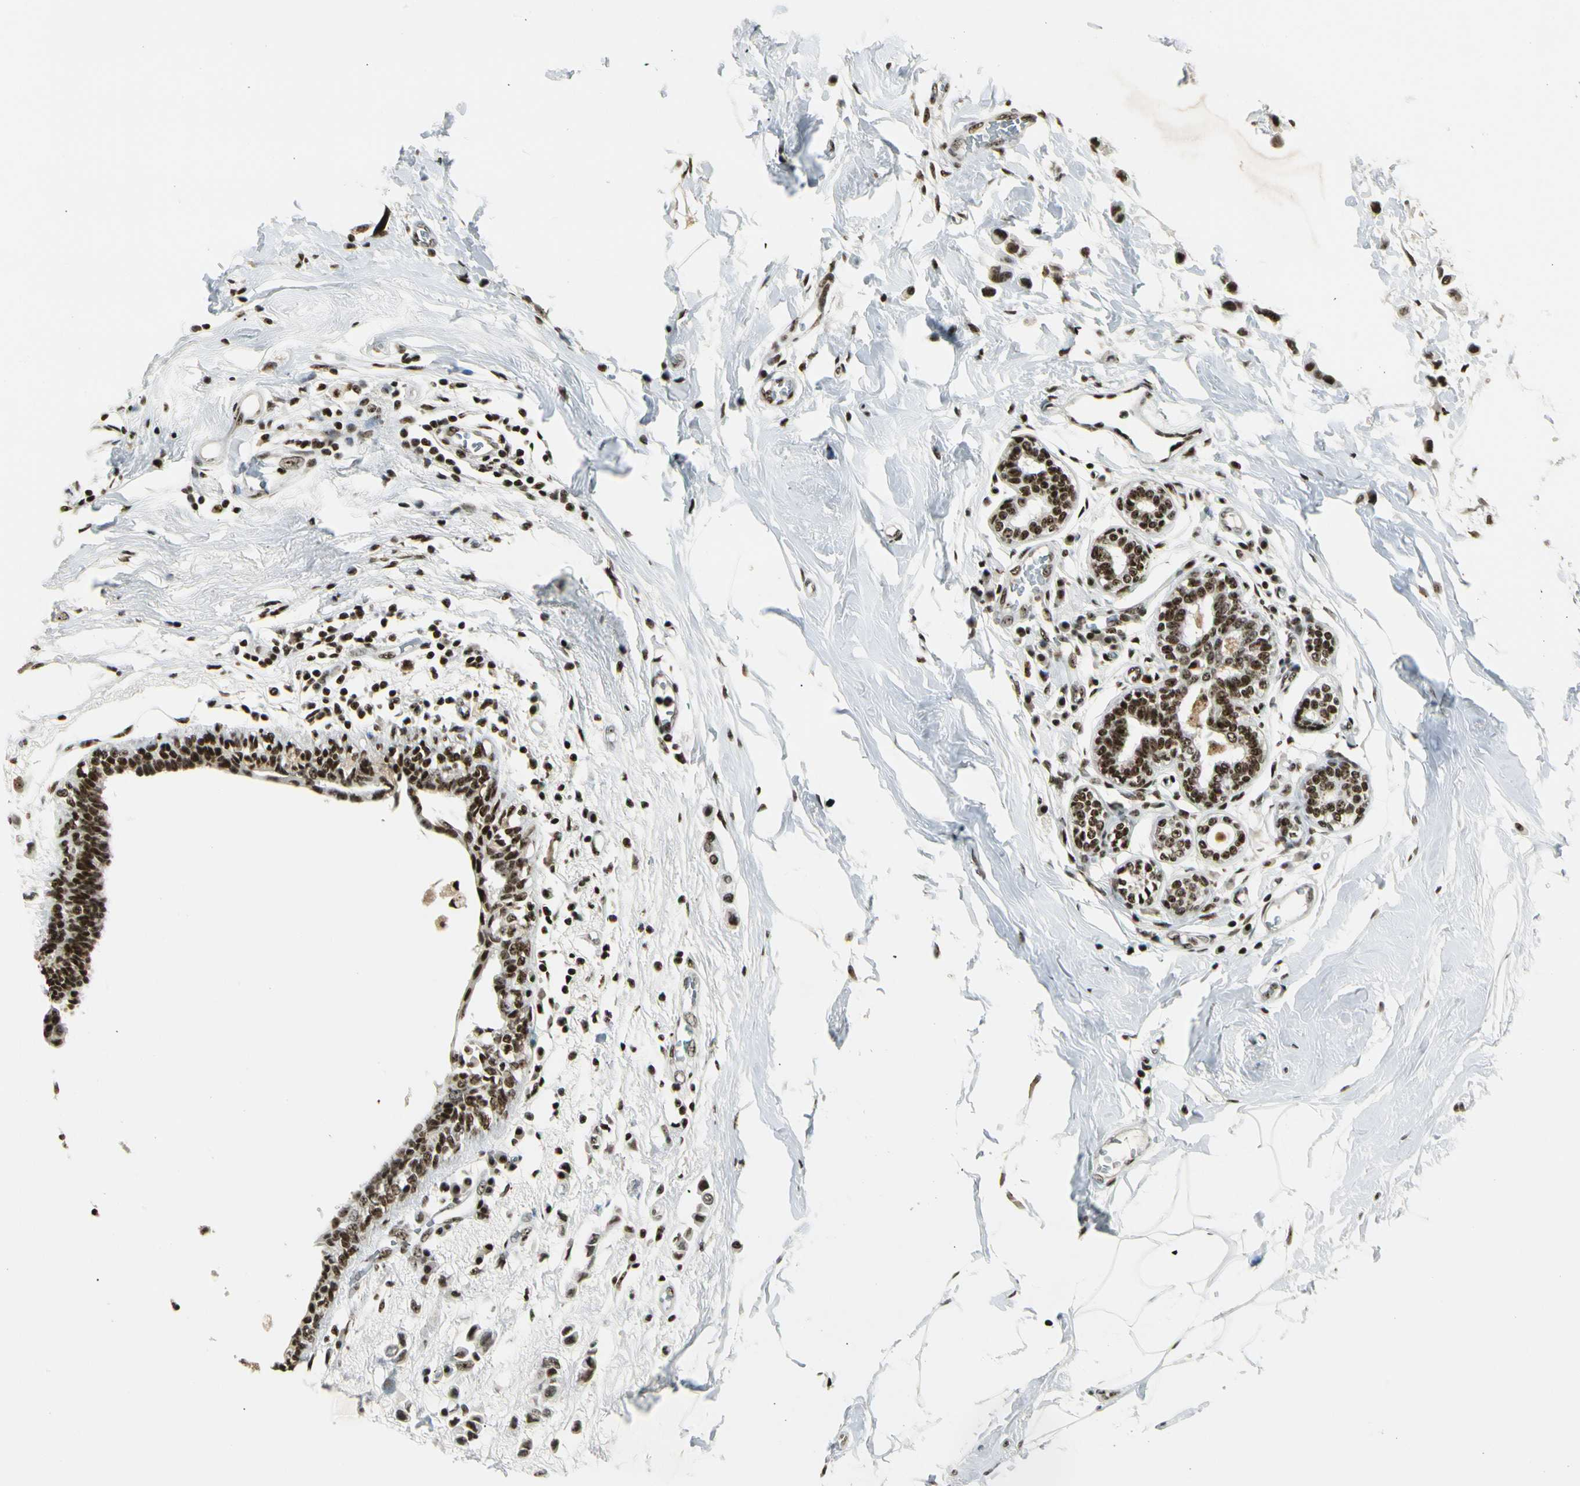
{"staining": {"intensity": "strong", "quantity": ">75%", "location": "nuclear"}, "tissue": "breast cancer", "cell_type": "Tumor cells", "image_type": "cancer", "snomed": [{"axis": "morphology", "description": "Lobular carcinoma"}, {"axis": "topography", "description": "Breast"}], "caption": "Immunohistochemistry (DAB (3,3'-diaminobenzidine)) staining of human breast lobular carcinoma displays strong nuclear protein positivity in approximately >75% of tumor cells. Ihc stains the protein of interest in brown and the nuclei are stained blue.", "gene": "UBTF", "patient": {"sex": "female", "age": 51}}